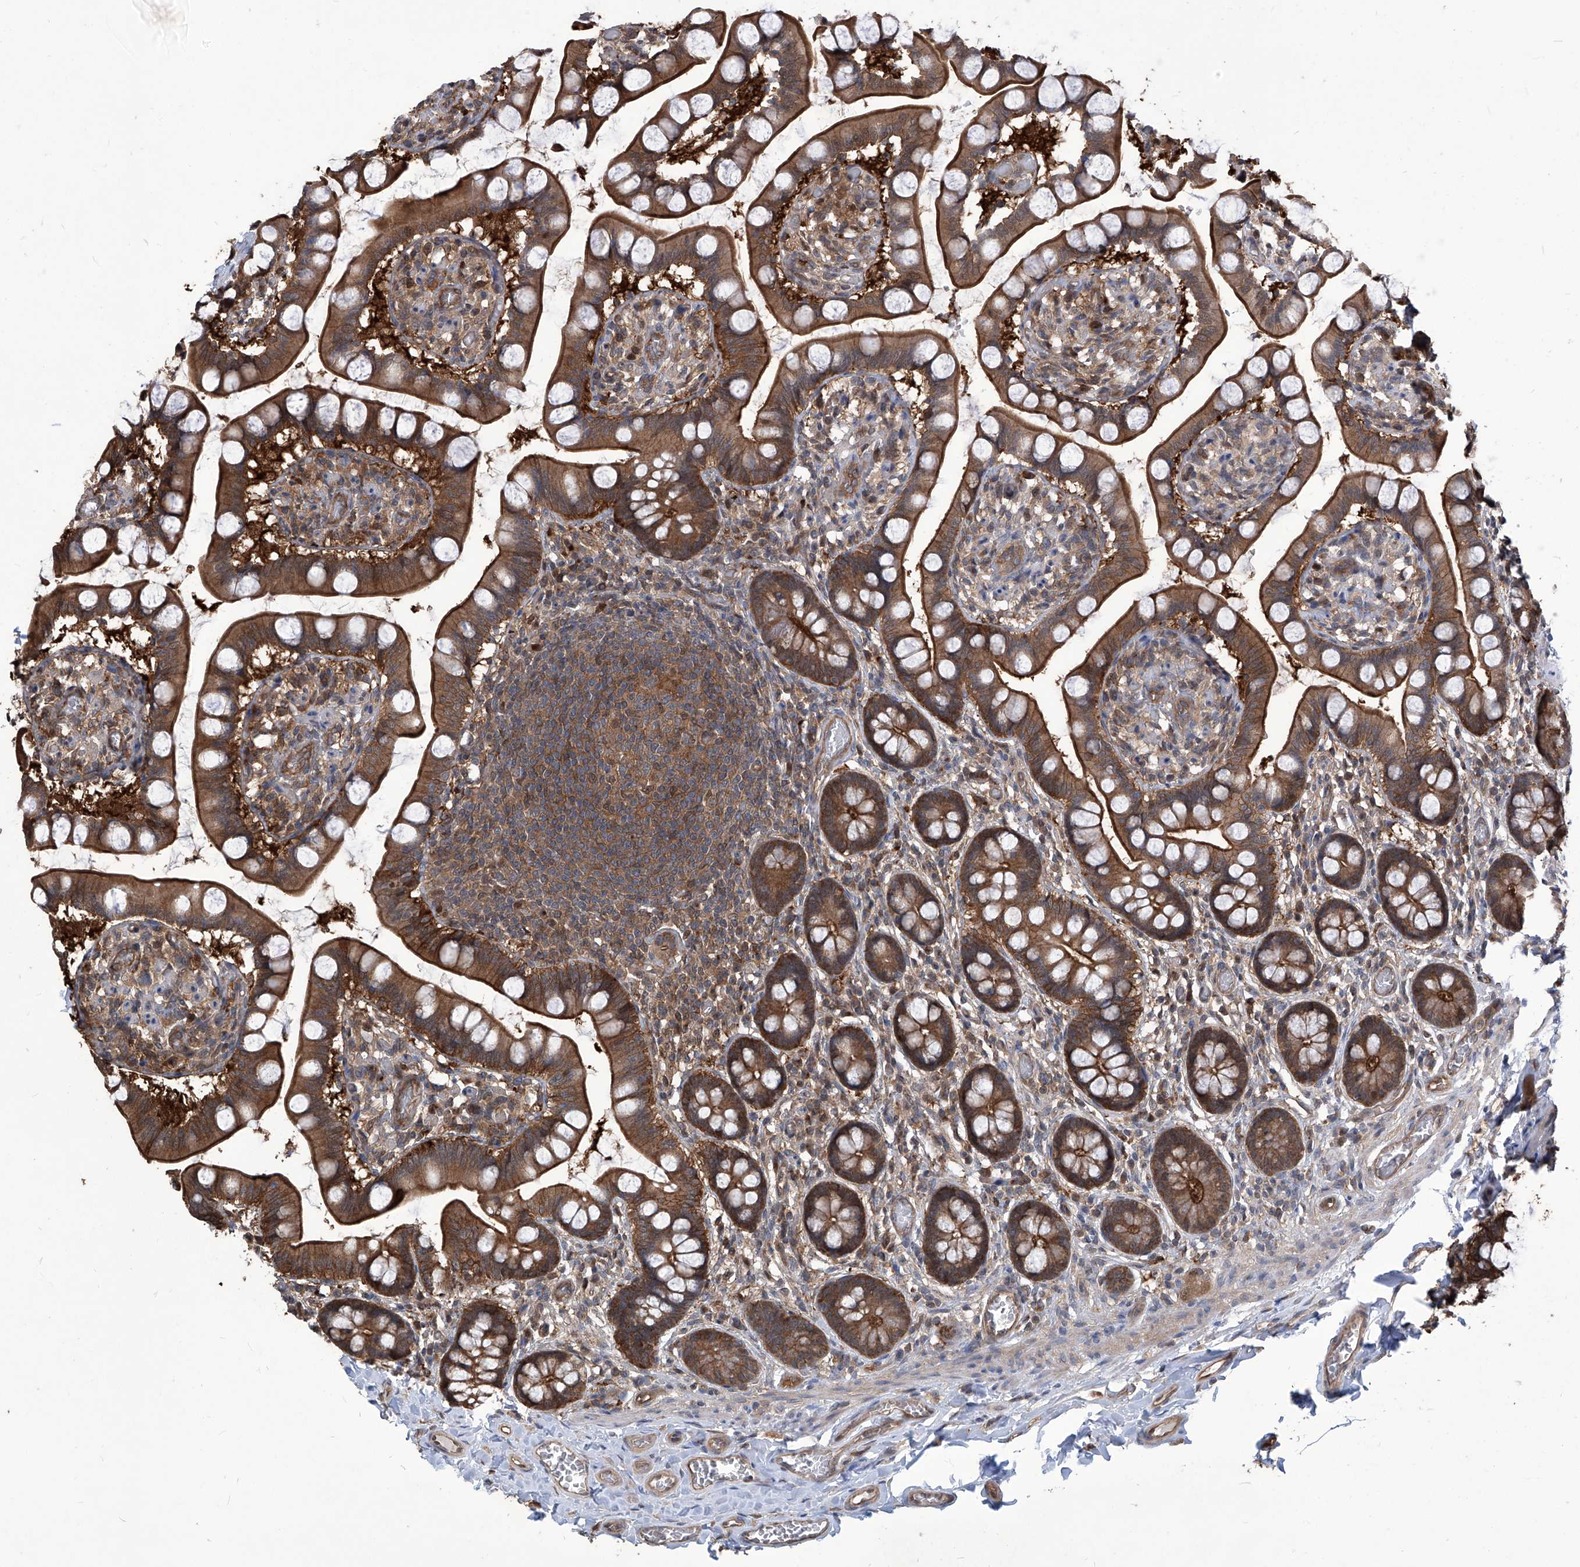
{"staining": {"intensity": "strong", "quantity": ">75%", "location": "cytoplasmic/membranous"}, "tissue": "small intestine", "cell_type": "Glandular cells", "image_type": "normal", "snomed": [{"axis": "morphology", "description": "Normal tissue, NOS"}, {"axis": "topography", "description": "Small intestine"}], "caption": "Immunohistochemistry (IHC) of normal human small intestine displays high levels of strong cytoplasmic/membranous expression in about >75% of glandular cells.", "gene": "PSMB1", "patient": {"sex": "male", "age": 52}}